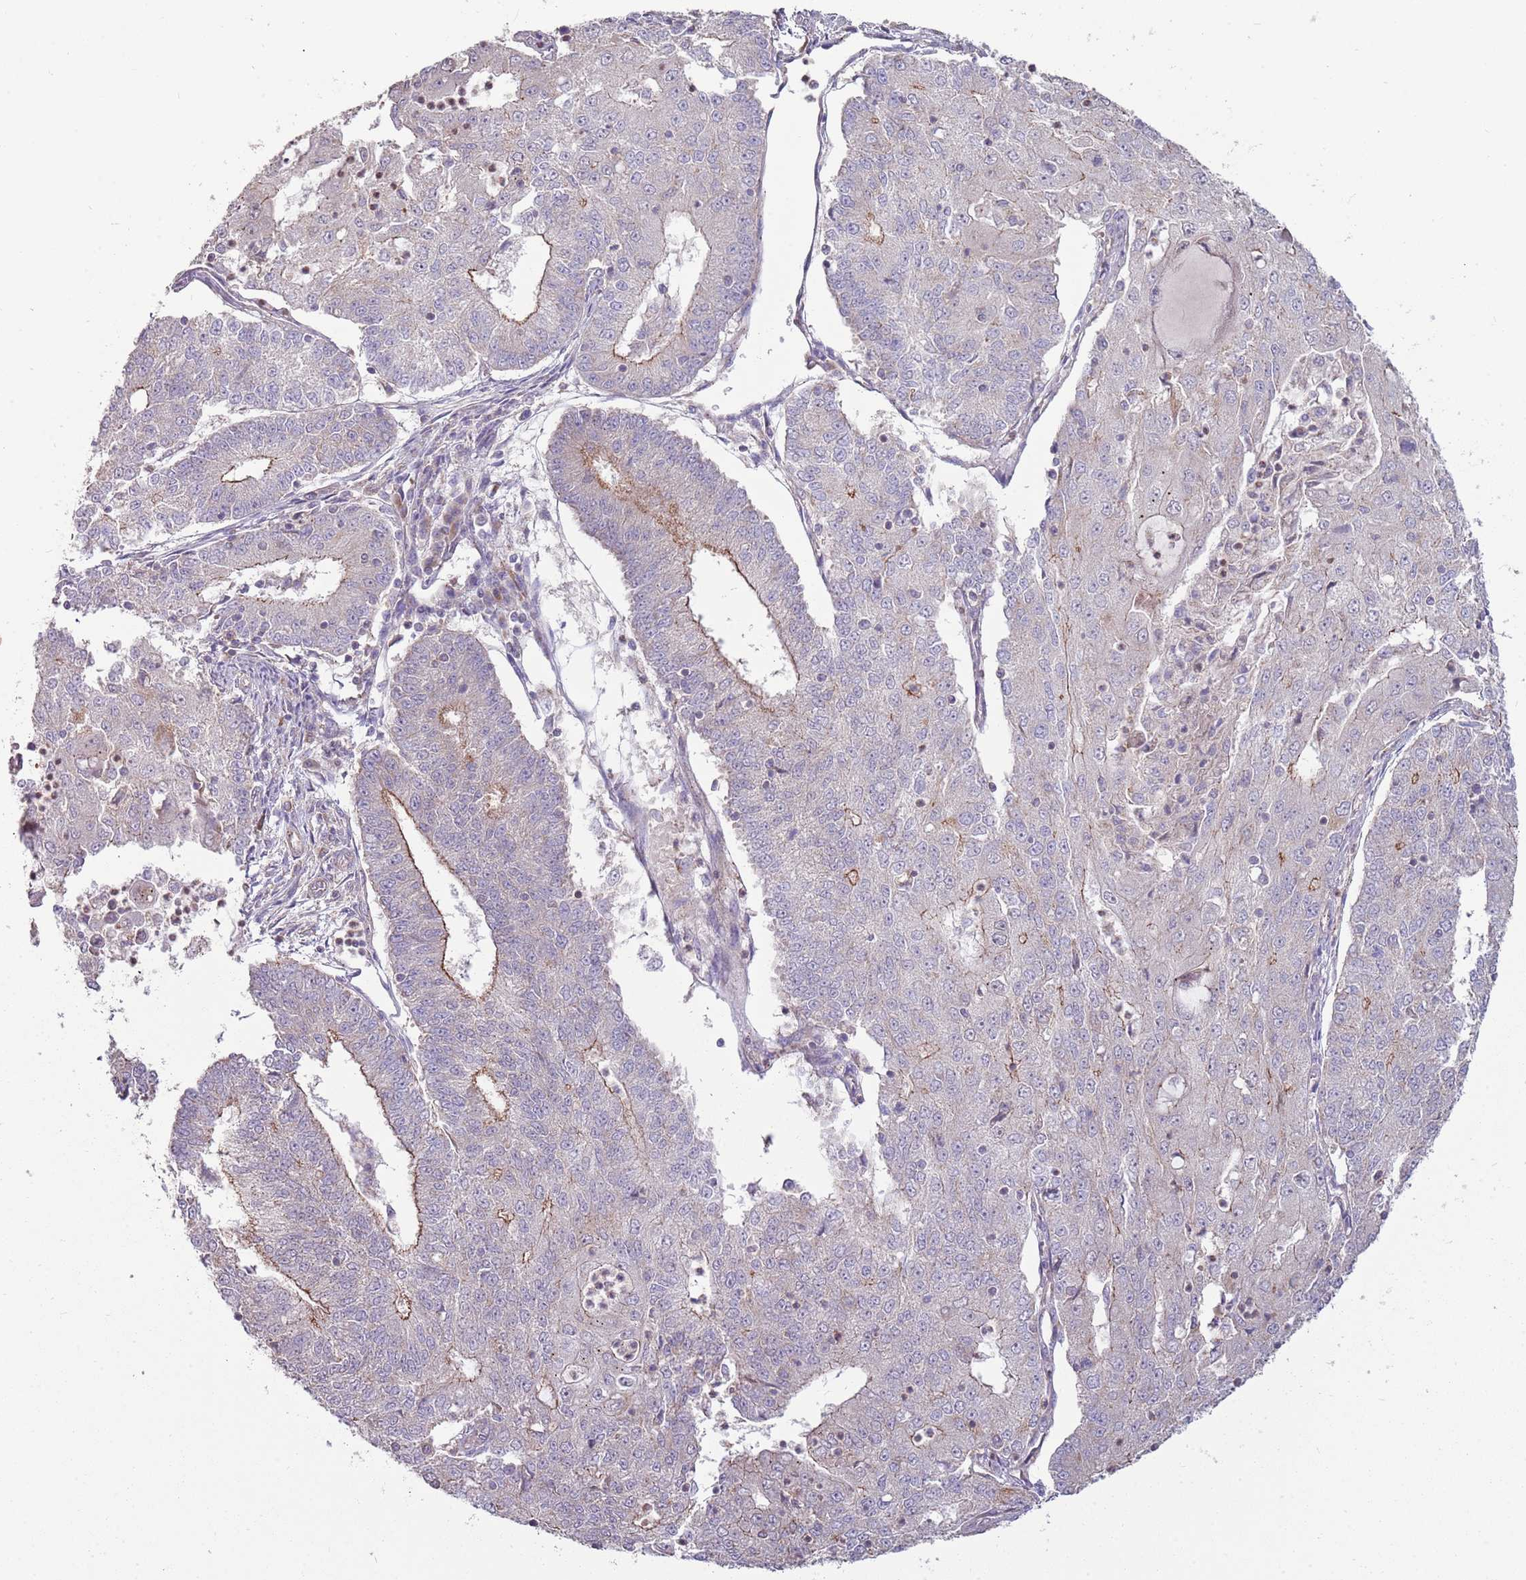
{"staining": {"intensity": "moderate", "quantity": "<25%", "location": "cytoplasmic/membranous"}, "tissue": "endometrial cancer", "cell_type": "Tumor cells", "image_type": "cancer", "snomed": [{"axis": "morphology", "description": "Adenocarcinoma, NOS"}, {"axis": "topography", "description": "Endometrium"}], "caption": "Endometrial adenocarcinoma stained for a protein (brown) shows moderate cytoplasmic/membranous positive positivity in approximately <25% of tumor cells.", "gene": "SPATA31D1", "patient": {"sex": "female", "age": 56}}